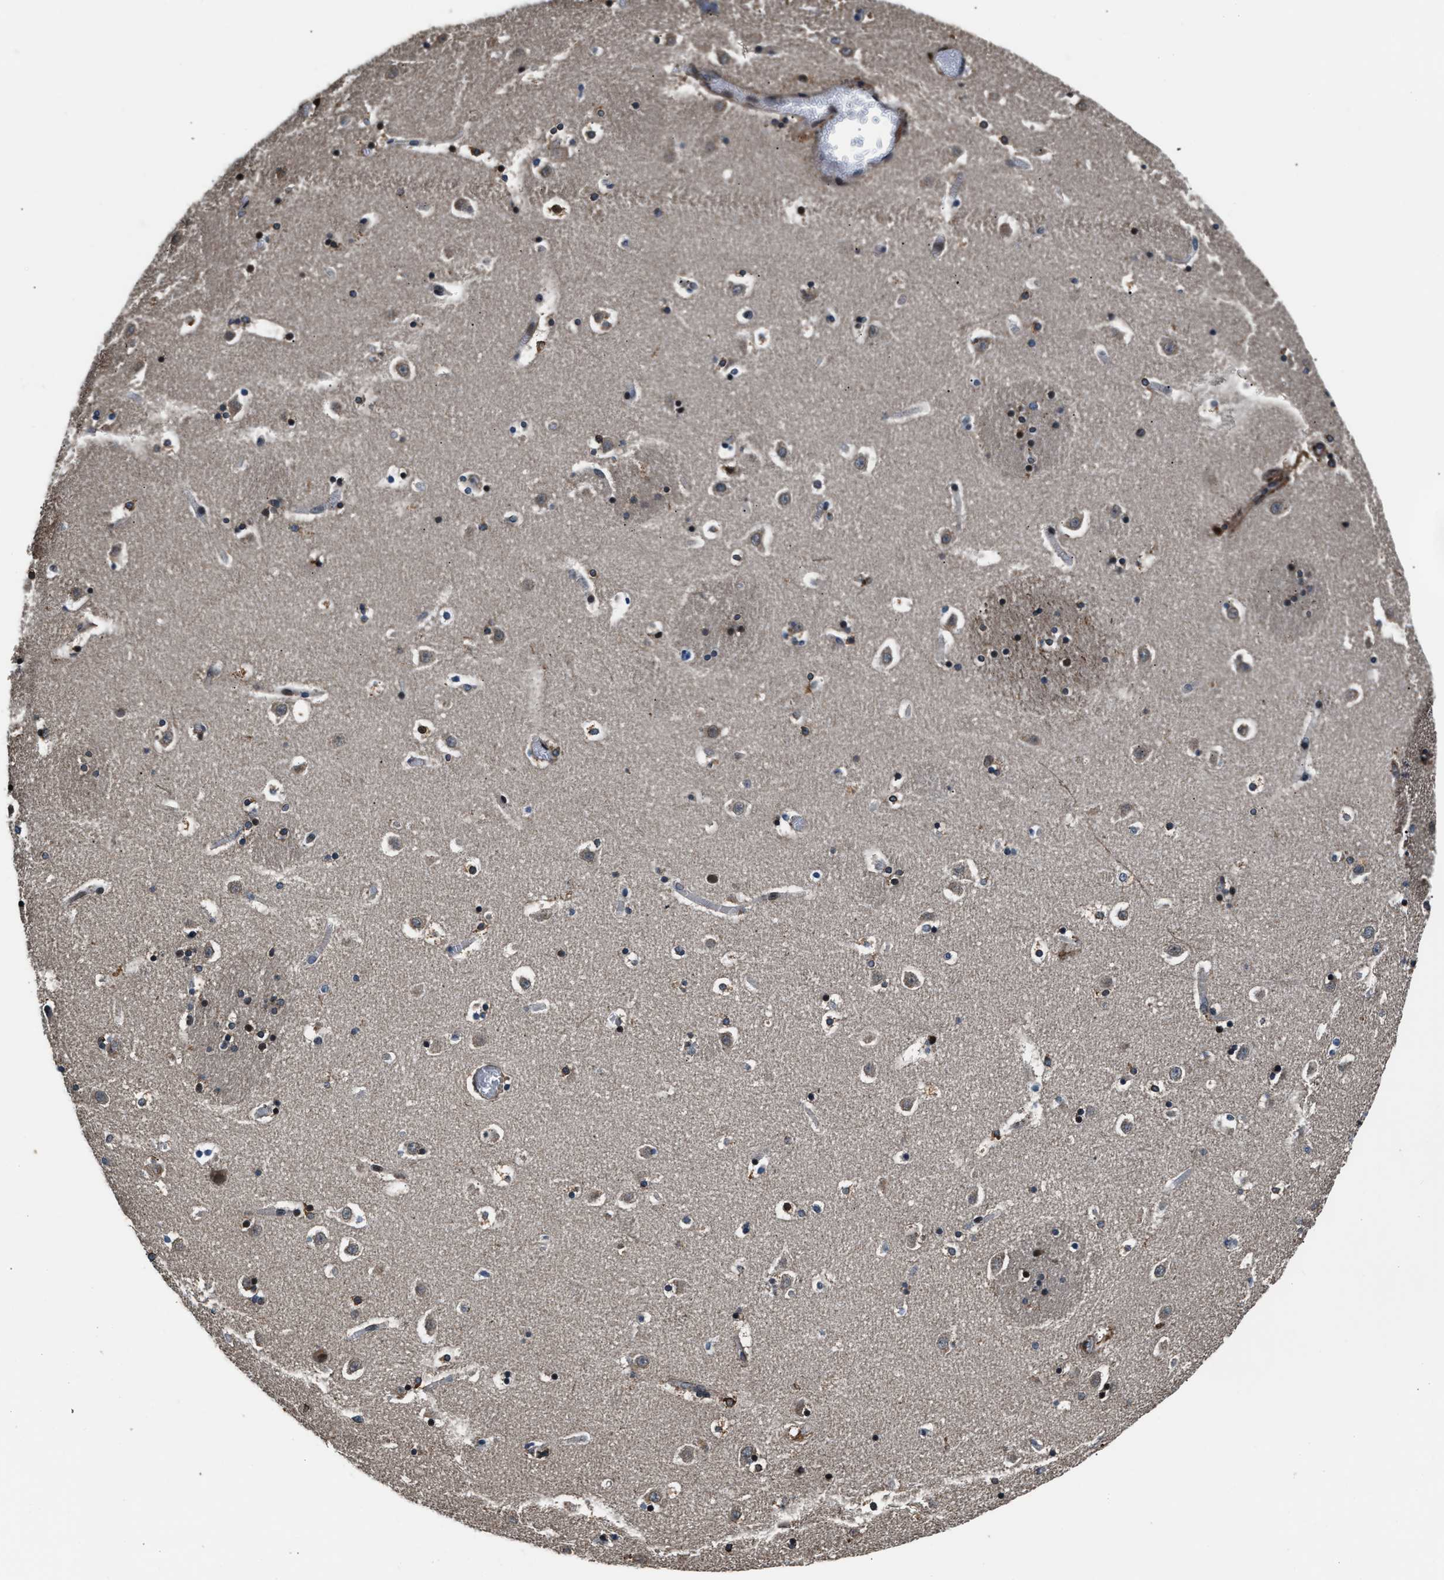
{"staining": {"intensity": "moderate", "quantity": "<25%", "location": "nuclear"}, "tissue": "caudate", "cell_type": "Glial cells", "image_type": "normal", "snomed": [{"axis": "morphology", "description": "Normal tissue, NOS"}, {"axis": "topography", "description": "Lateral ventricle wall"}], "caption": "Glial cells demonstrate low levels of moderate nuclear staining in about <25% of cells in normal human caudate.", "gene": "DYNC2I1", "patient": {"sex": "male", "age": 45}}